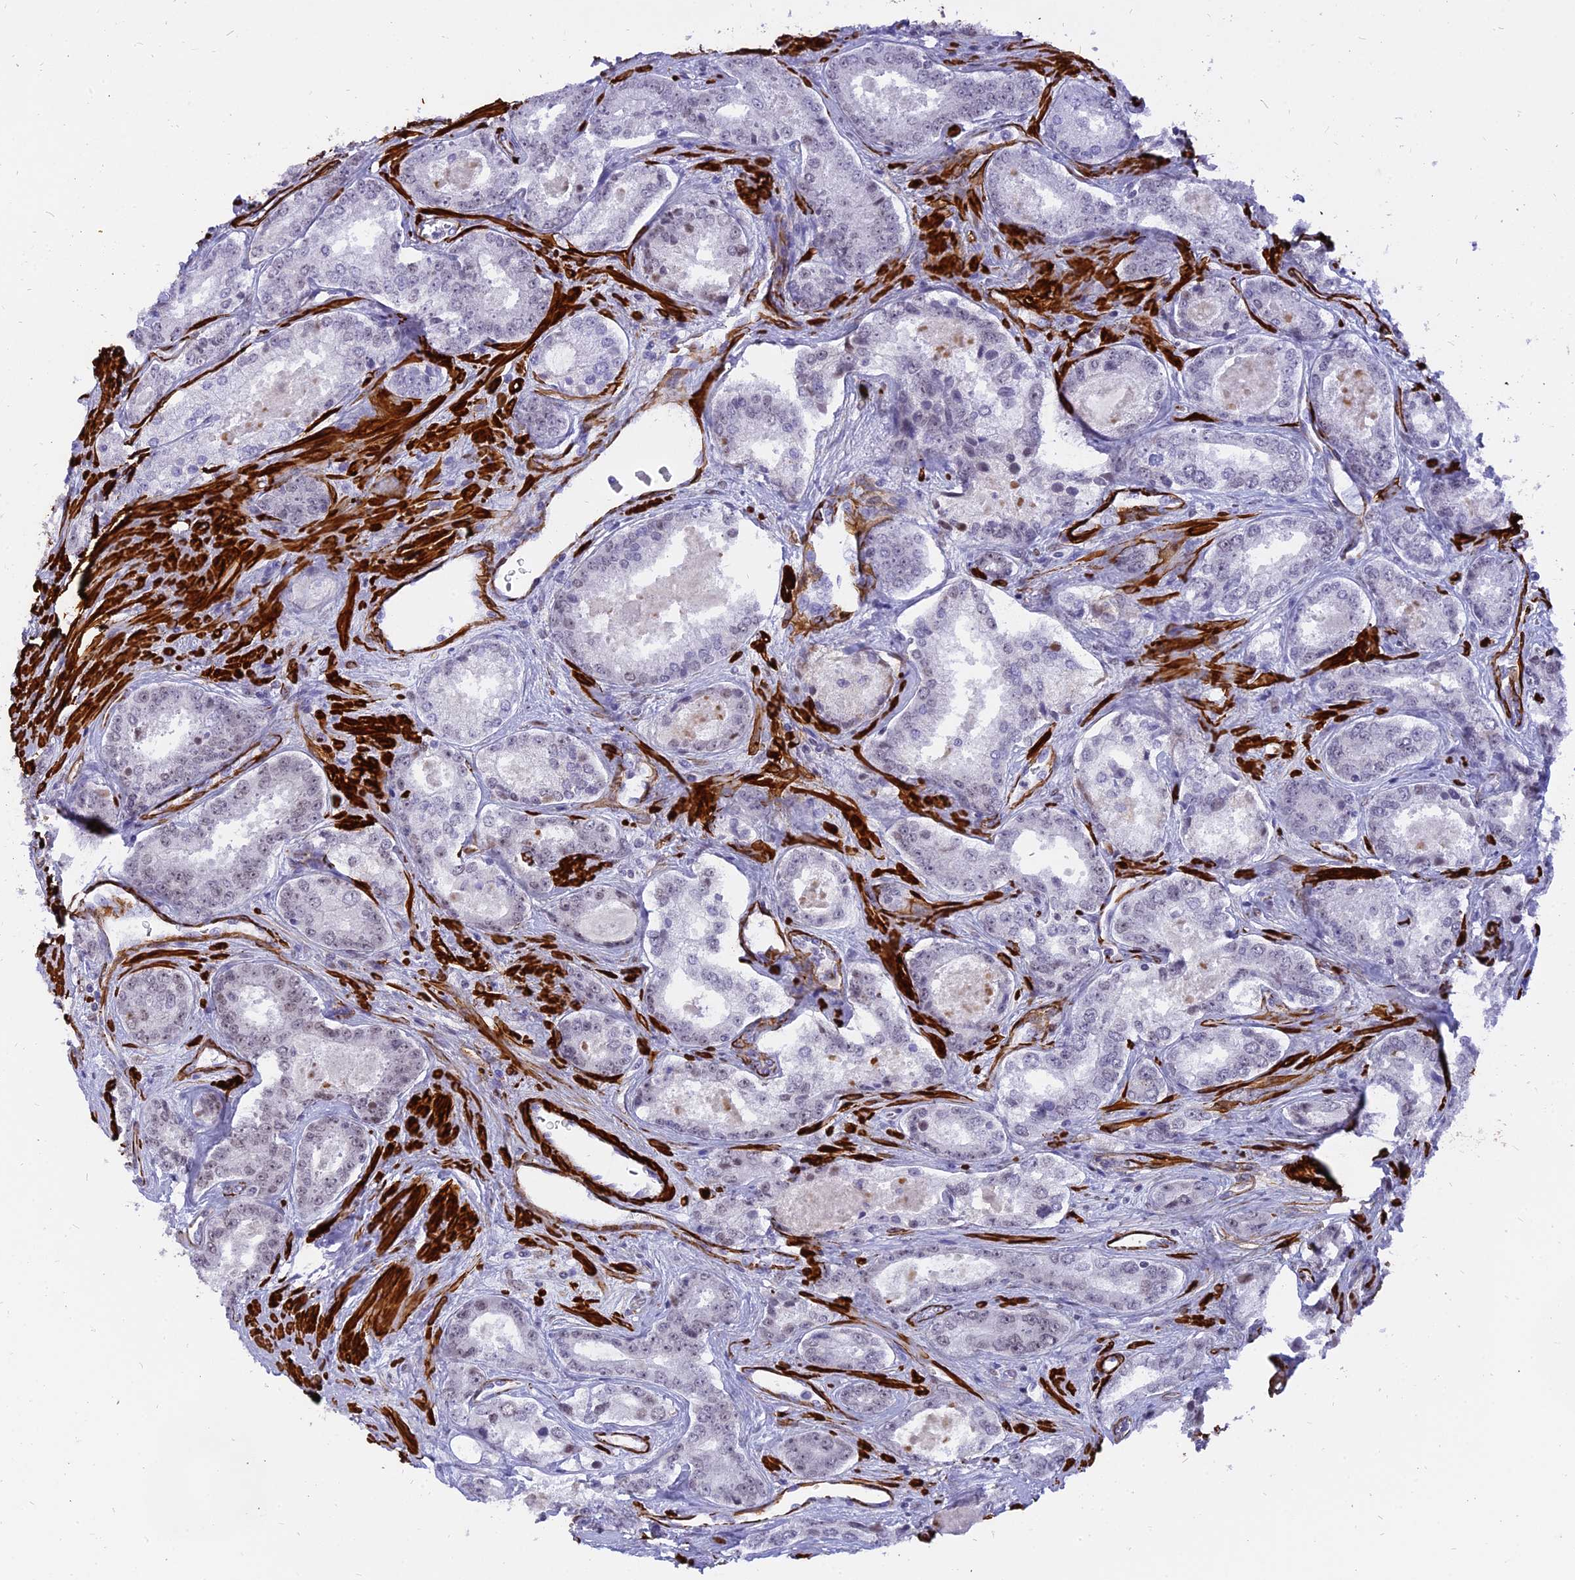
{"staining": {"intensity": "negative", "quantity": "none", "location": "none"}, "tissue": "prostate cancer", "cell_type": "Tumor cells", "image_type": "cancer", "snomed": [{"axis": "morphology", "description": "Adenocarcinoma, Low grade"}, {"axis": "topography", "description": "Prostate"}], "caption": "The histopathology image demonstrates no significant expression in tumor cells of prostate adenocarcinoma (low-grade).", "gene": "CENPV", "patient": {"sex": "male", "age": 68}}